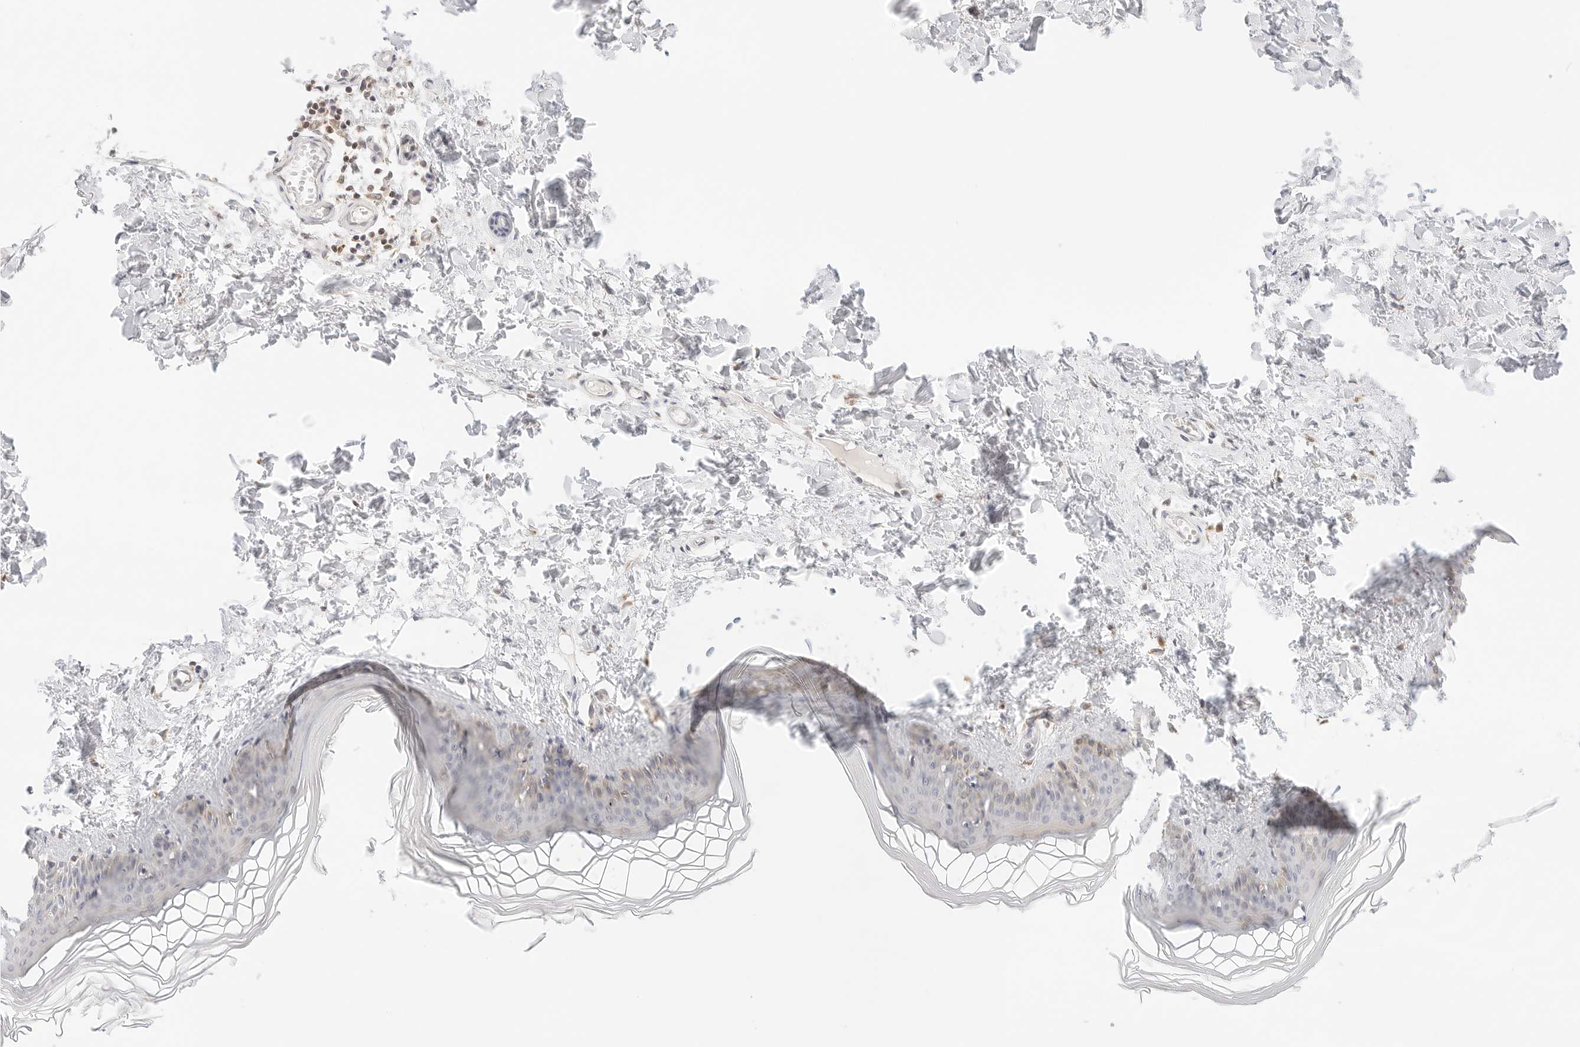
{"staining": {"intensity": "negative", "quantity": "none", "location": "none"}, "tissue": "skin", "cell_type": "Fibroblasts", "image_type": "normal", "snomed": [{"axis": "morphology", "description": "Normal tissue, NOS"}, {"axis": "topography", "description": "Skin"}], "caption": "High power microscopy photomicrograph of an immunohistochemistry image of normal skin, revealing no significant staining in fibroblasts.", "gene": "ERO1B", "patient": {"sex": "female", "age": 27}}